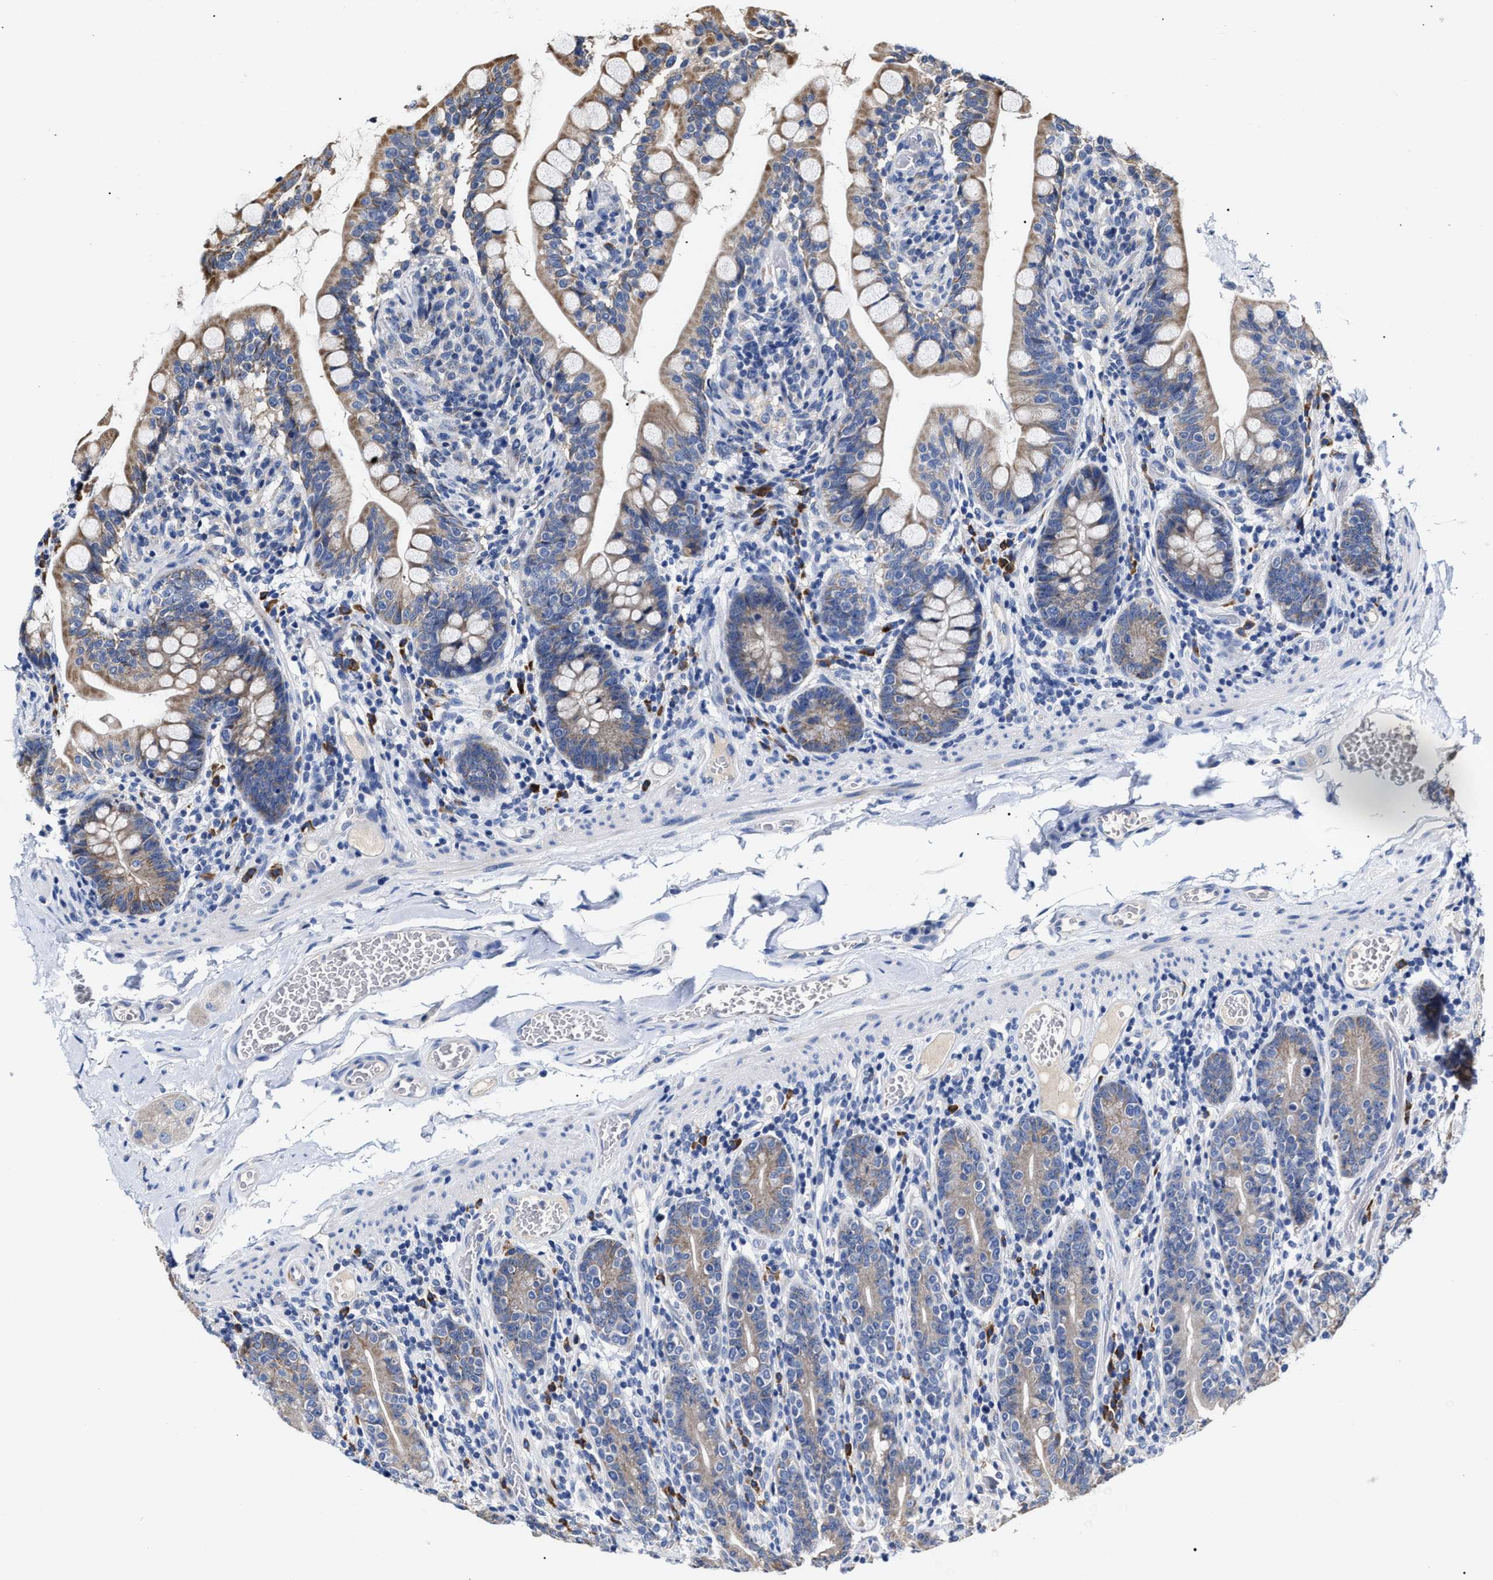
{"staining": {"intensity": "moderate", "quantity": ">75%", "location": "cytoplasmic/membranous"}, "tissue": "small intestine", "cell_type": "Glandular cells", "image_type": "normal", "snomed": [{"axis": "morphology", "description": "Normal tissue, NOS"}, {"axis": "topography", "description": "Small intestine"}], "caption": "Small intestine stained with immunohistochemistry (IHC) demonstrates moderate cytoplasmic/membranous staining in approximately >75% of glandular cells. The staining was performed using DAB (3,3'-diaminobenzidine) to visualize the protein expression in brown, while the nuclei were stained in blue with hematoxylin (Magnification: 20x).", "gene": "MACC1", "patient": {"sex": "female", "age": 56}}